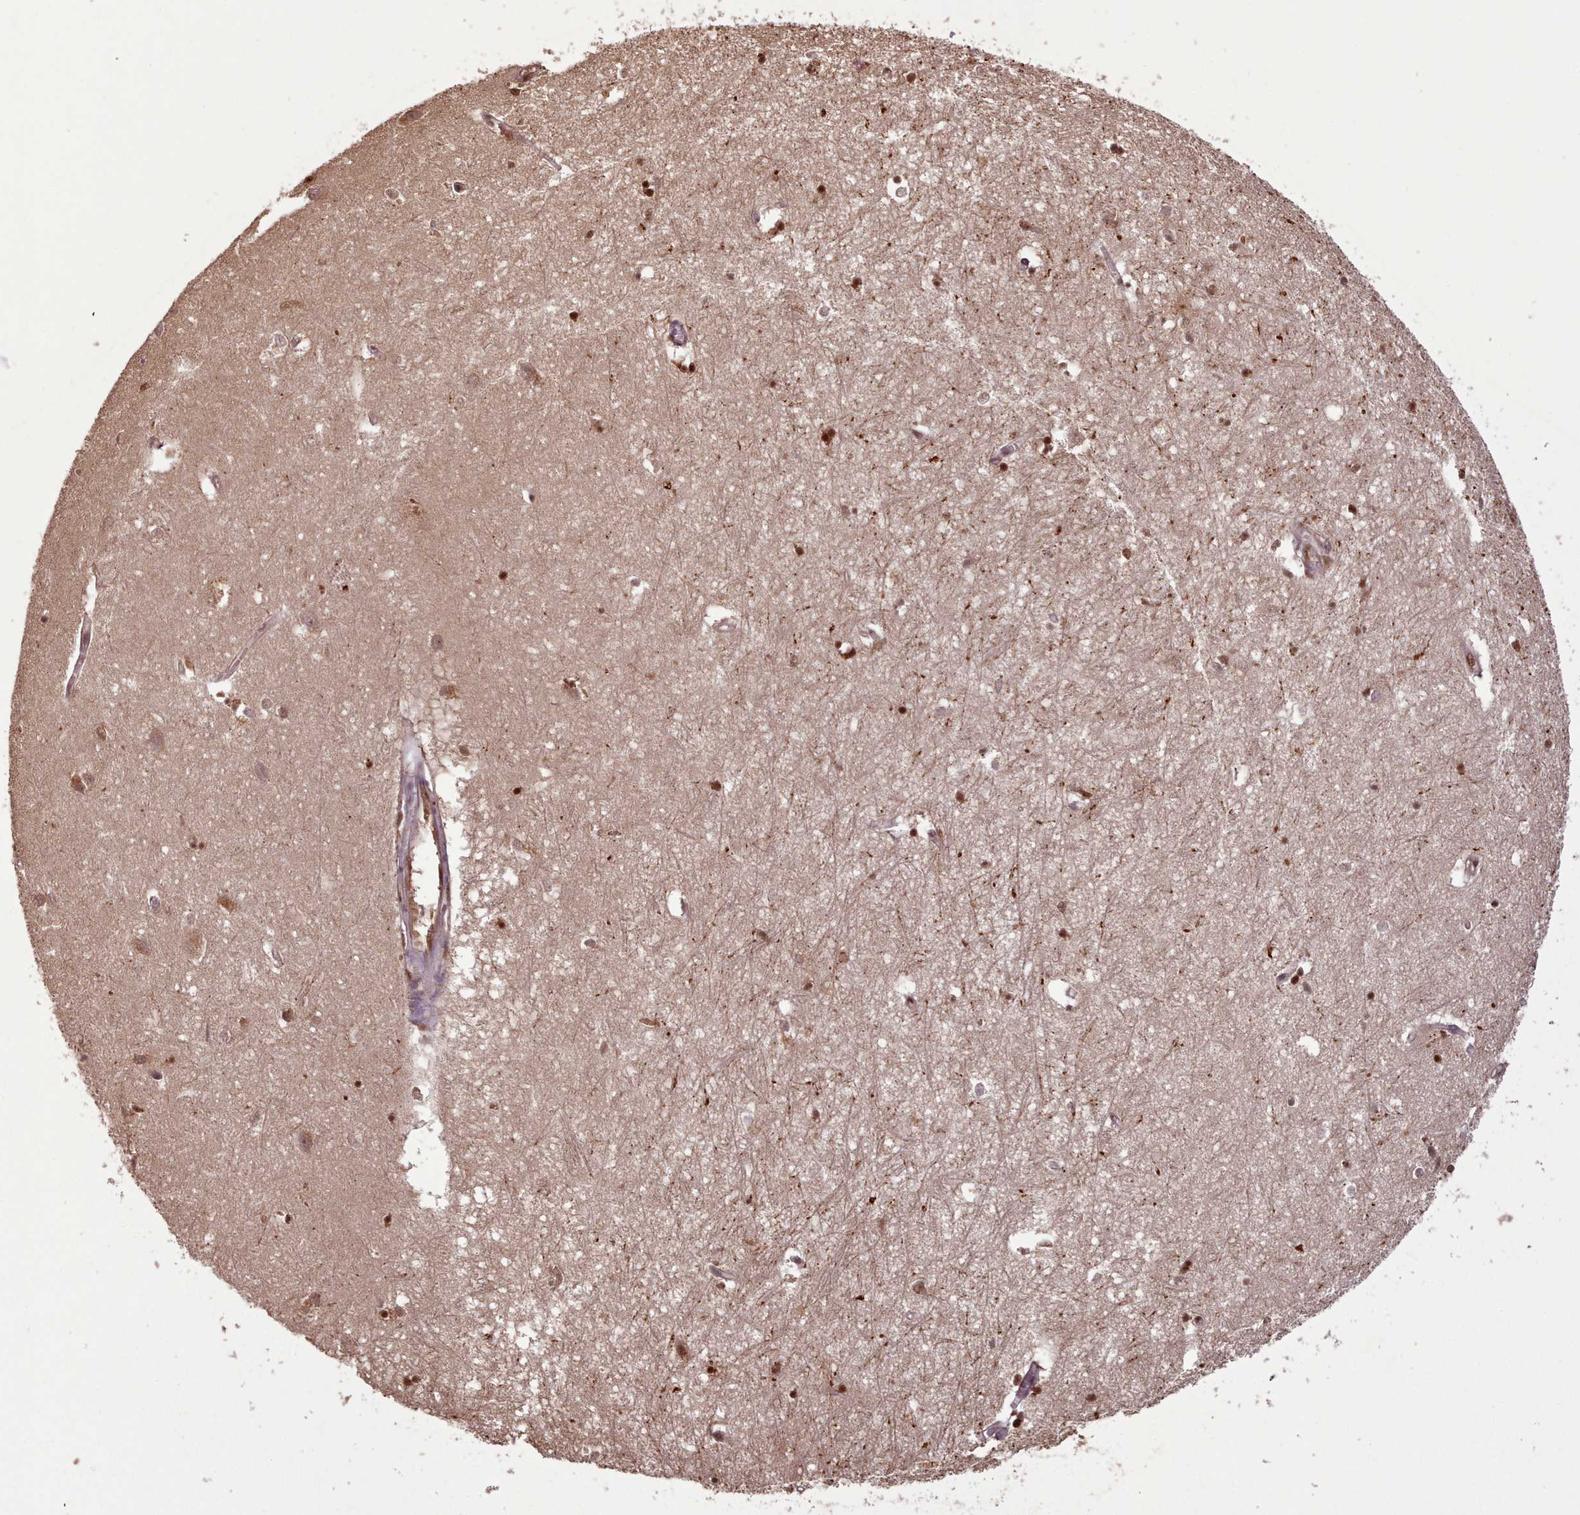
{"staining": {"intensity": "moderate", "quantity": "<25%", "location": "nuclear"}, "tissue": "hippocampus", "cell_type": "Glial cells", "image_type": "normal", "snomed": [{"axis": "morphology", "description": "Normal tissue, NOS"}, {"axis": "topography", "description": "Hippocampus"}], "caption": "High-magnification brightfield microscopy of unremarkable hippocampus stained with DAB (3,3'-diaminobenzidine) (brown) and counterstained with hematoxylin (blue). glial cells exhibit moderate nuclear expression is seen in approximately<25% of cells.", "gene": "RPS27A", "patient": {"sex": "female", "age": 64}}